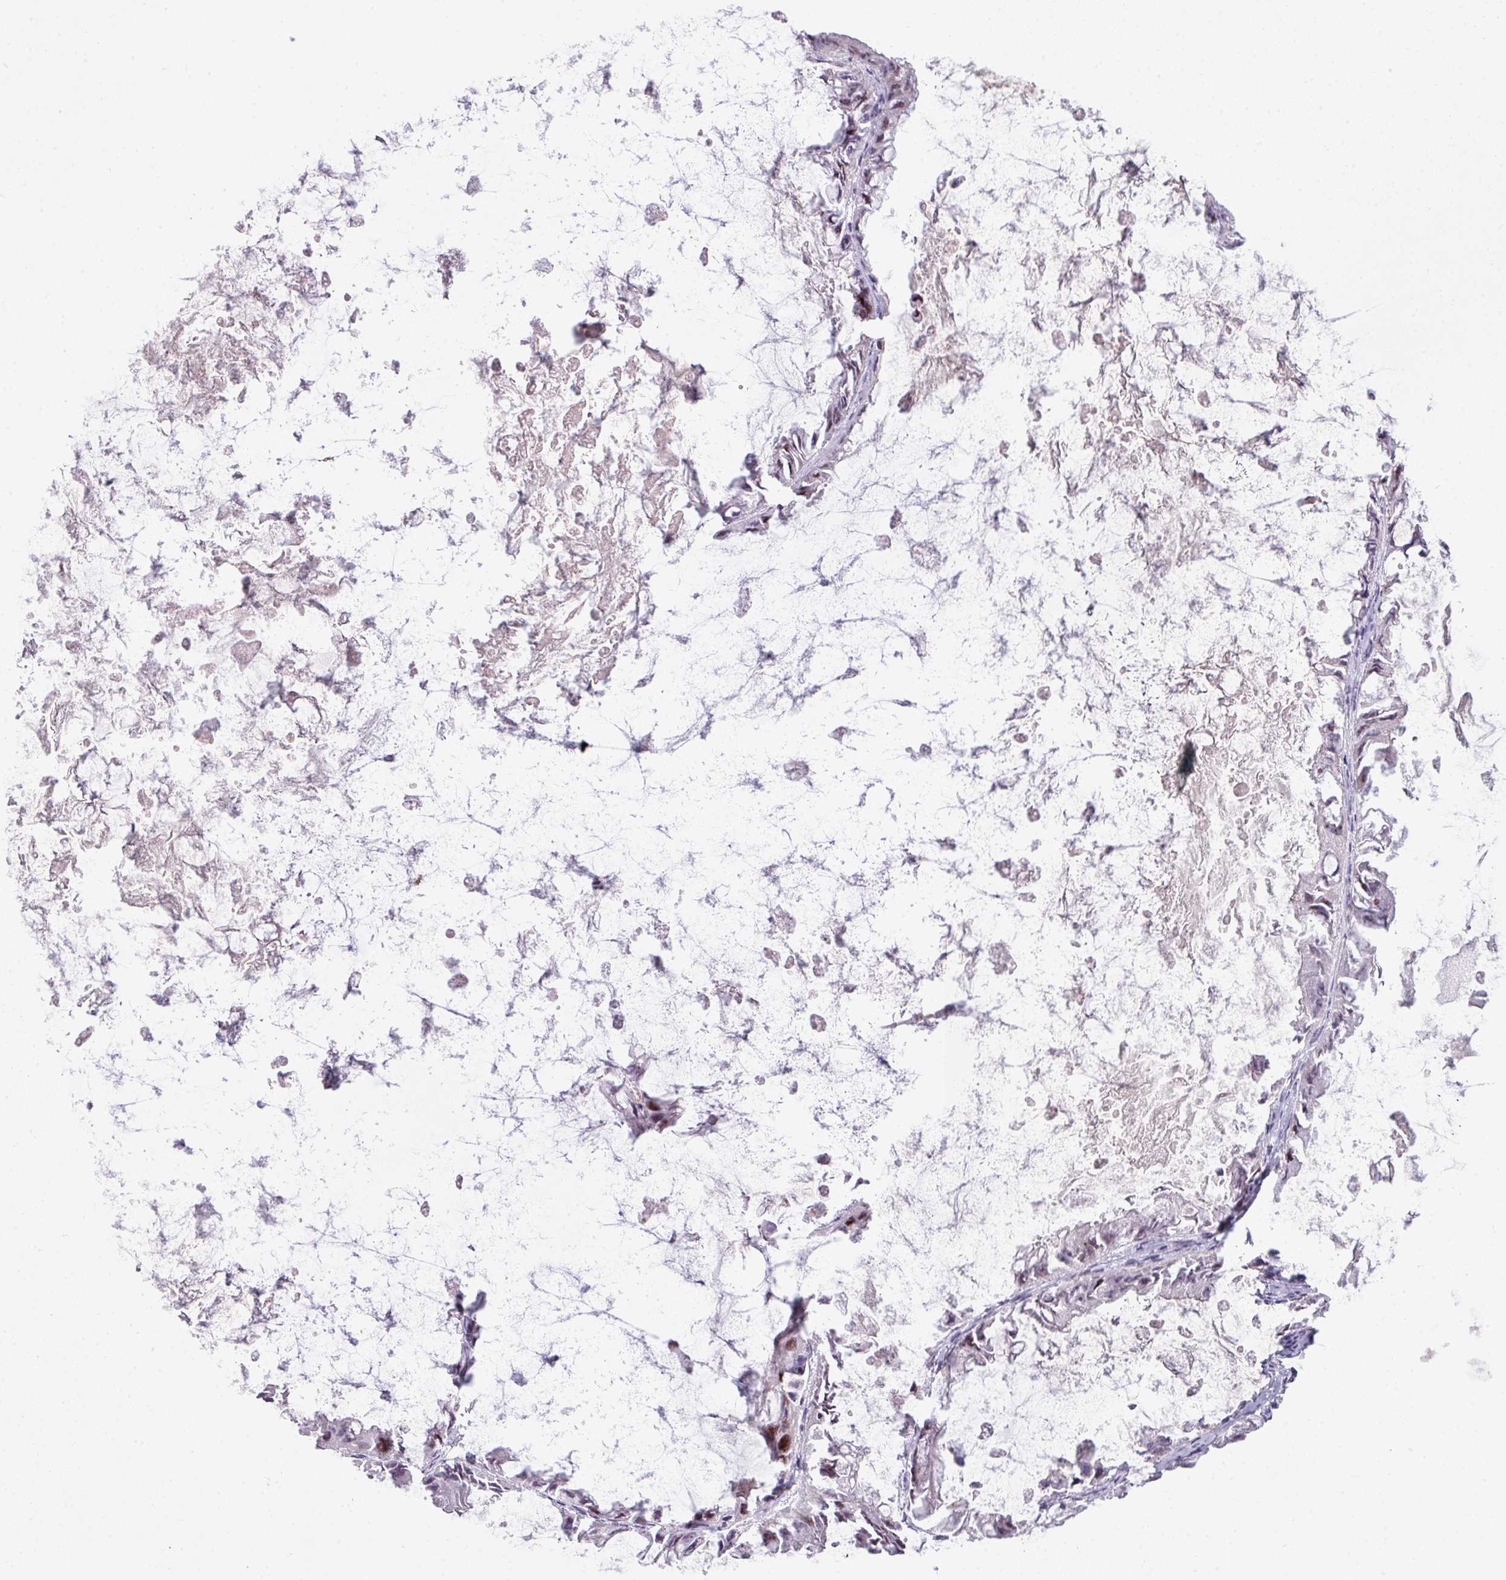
{"staining": {"intensity": "strong", "quantity": "<25%", "location": "nuclear"}, "tissue": "ovarian cancer", "cell_type": "Tumor cells", "image_type": "cancer", "snomed": [{"axis": "morphology", "description": "Cystadenocarcinoma, mucinous, NOS"}, {"axis": "topography", "description": "Ovary"}], "caption": "This is an image of IHC staining of ovarian cancer (mucinous cystadenocarcinoma), which shows strong expression in the nuclear of tumor cells.", "gene": "ZNF688", "patient": {"sex": "female", "age": 61}}